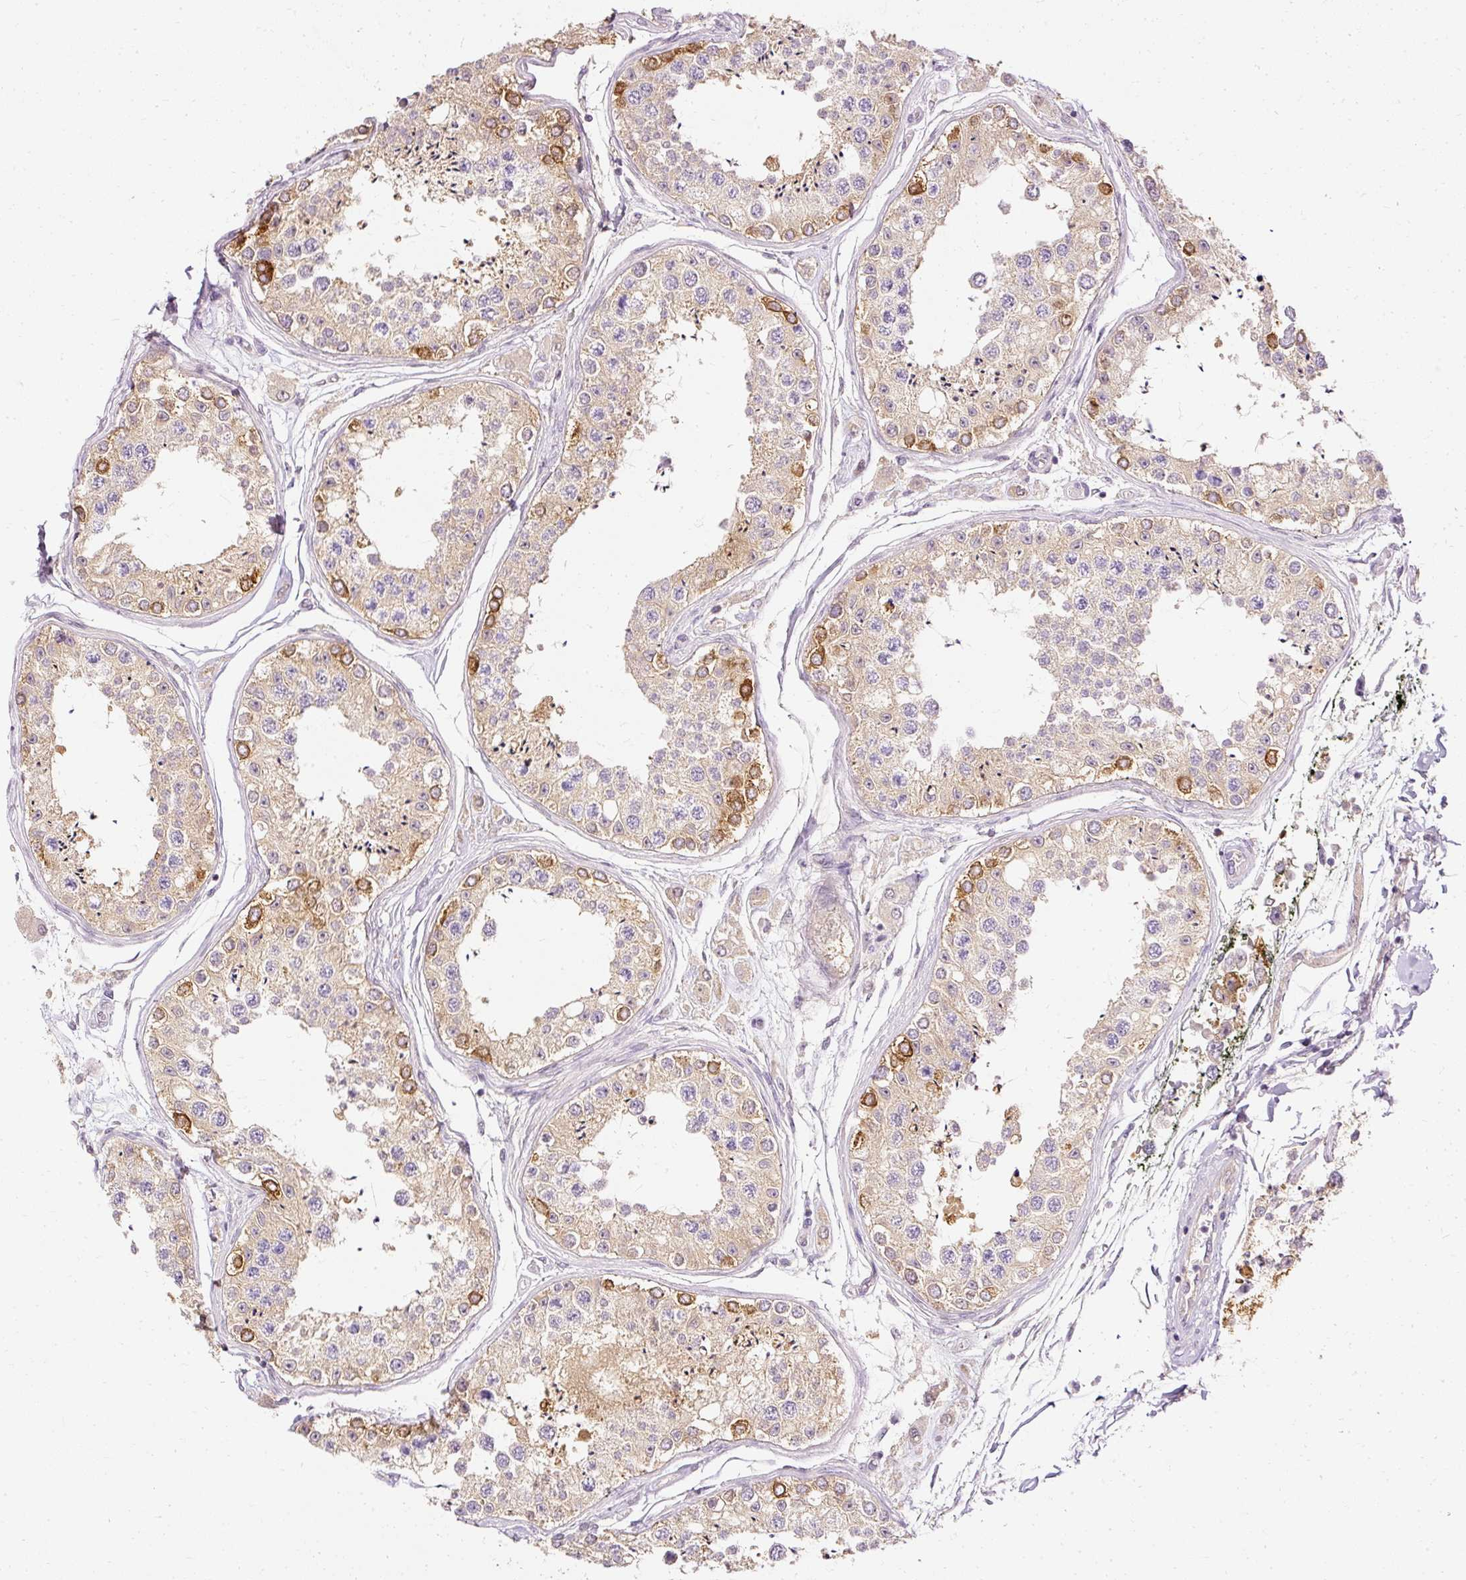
{"staining": {"intensity": "strong", "quantity": "25%-75%", "location": "cytoplasmic/membranous"}, "tissue": "testis", "cell_type": "Cells in seminiferous ducts", "image_type": "normal", "snomed": [{"axis": "morphology", "description": "Normal tissue, NOS"}, {"axis": "topography", "description": "Testis"}], "caption": "Approximately 25%-75% of cells in seminiferous ducts in benign human testis display strong cytoplasmic/membranous protein expression as visualized by brown immunohistochemical staining.", "gene": "ARMH3", "patient": {"sex": "male", "age": 25}}